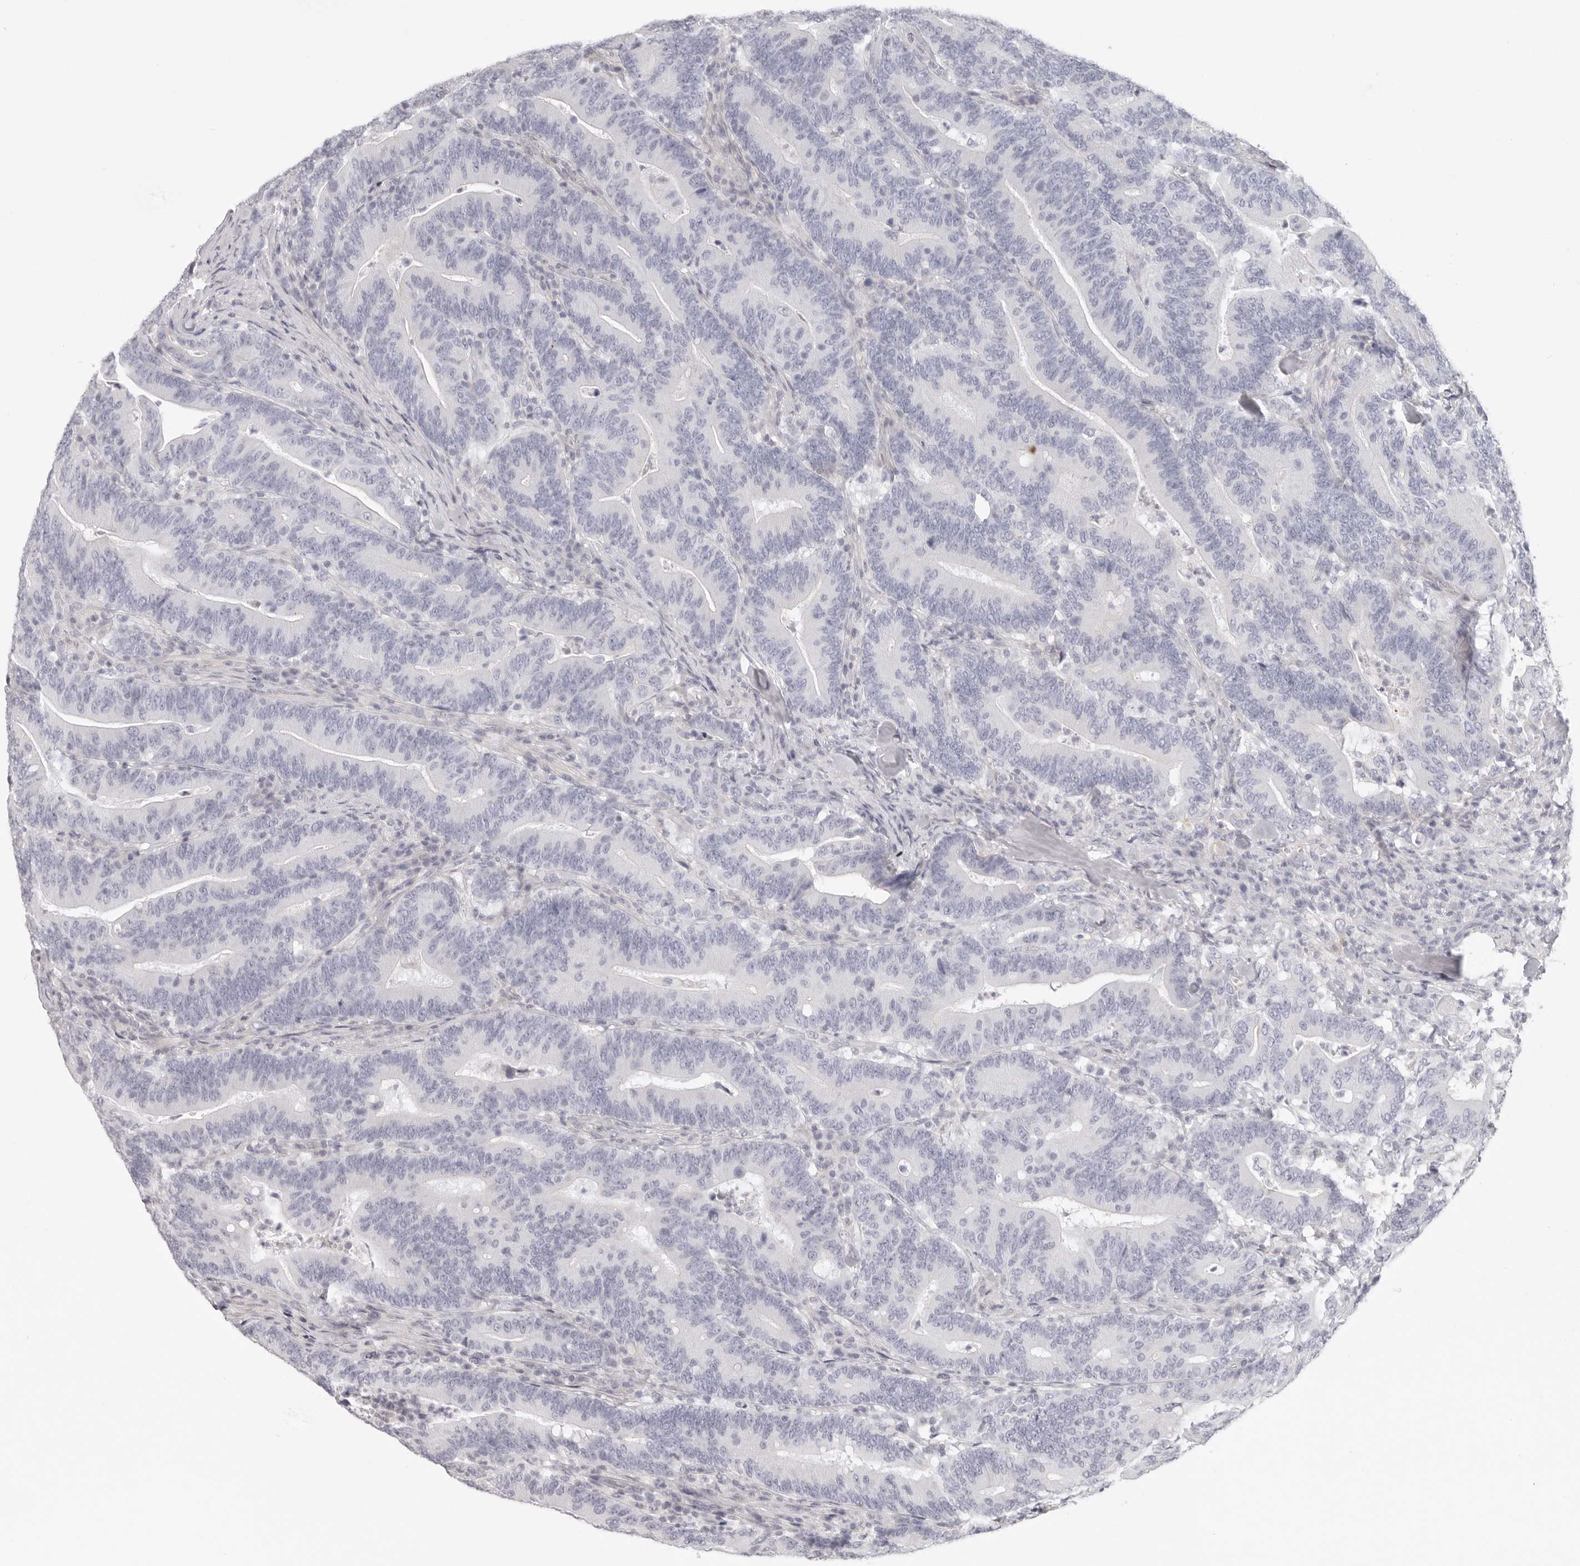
{"staining": {"intensity": "negative", "quantity": "none", "location": "none"}, "tissue": "colorectal cancer", "cell_type": "Tumor cells", "image_type": "cancer", "snomed": [{"axis": "morphology", "description": "Adenocarcinoma, NOS"}, {"axis": "topography", "description": "Colon"}], "caption": "Protein analysis of adenocarcinoma (colorectal) reveals no significant expression in tumor cells.", "gene": "RXFP1", "patient": {"sex": "female", "age": 66}}